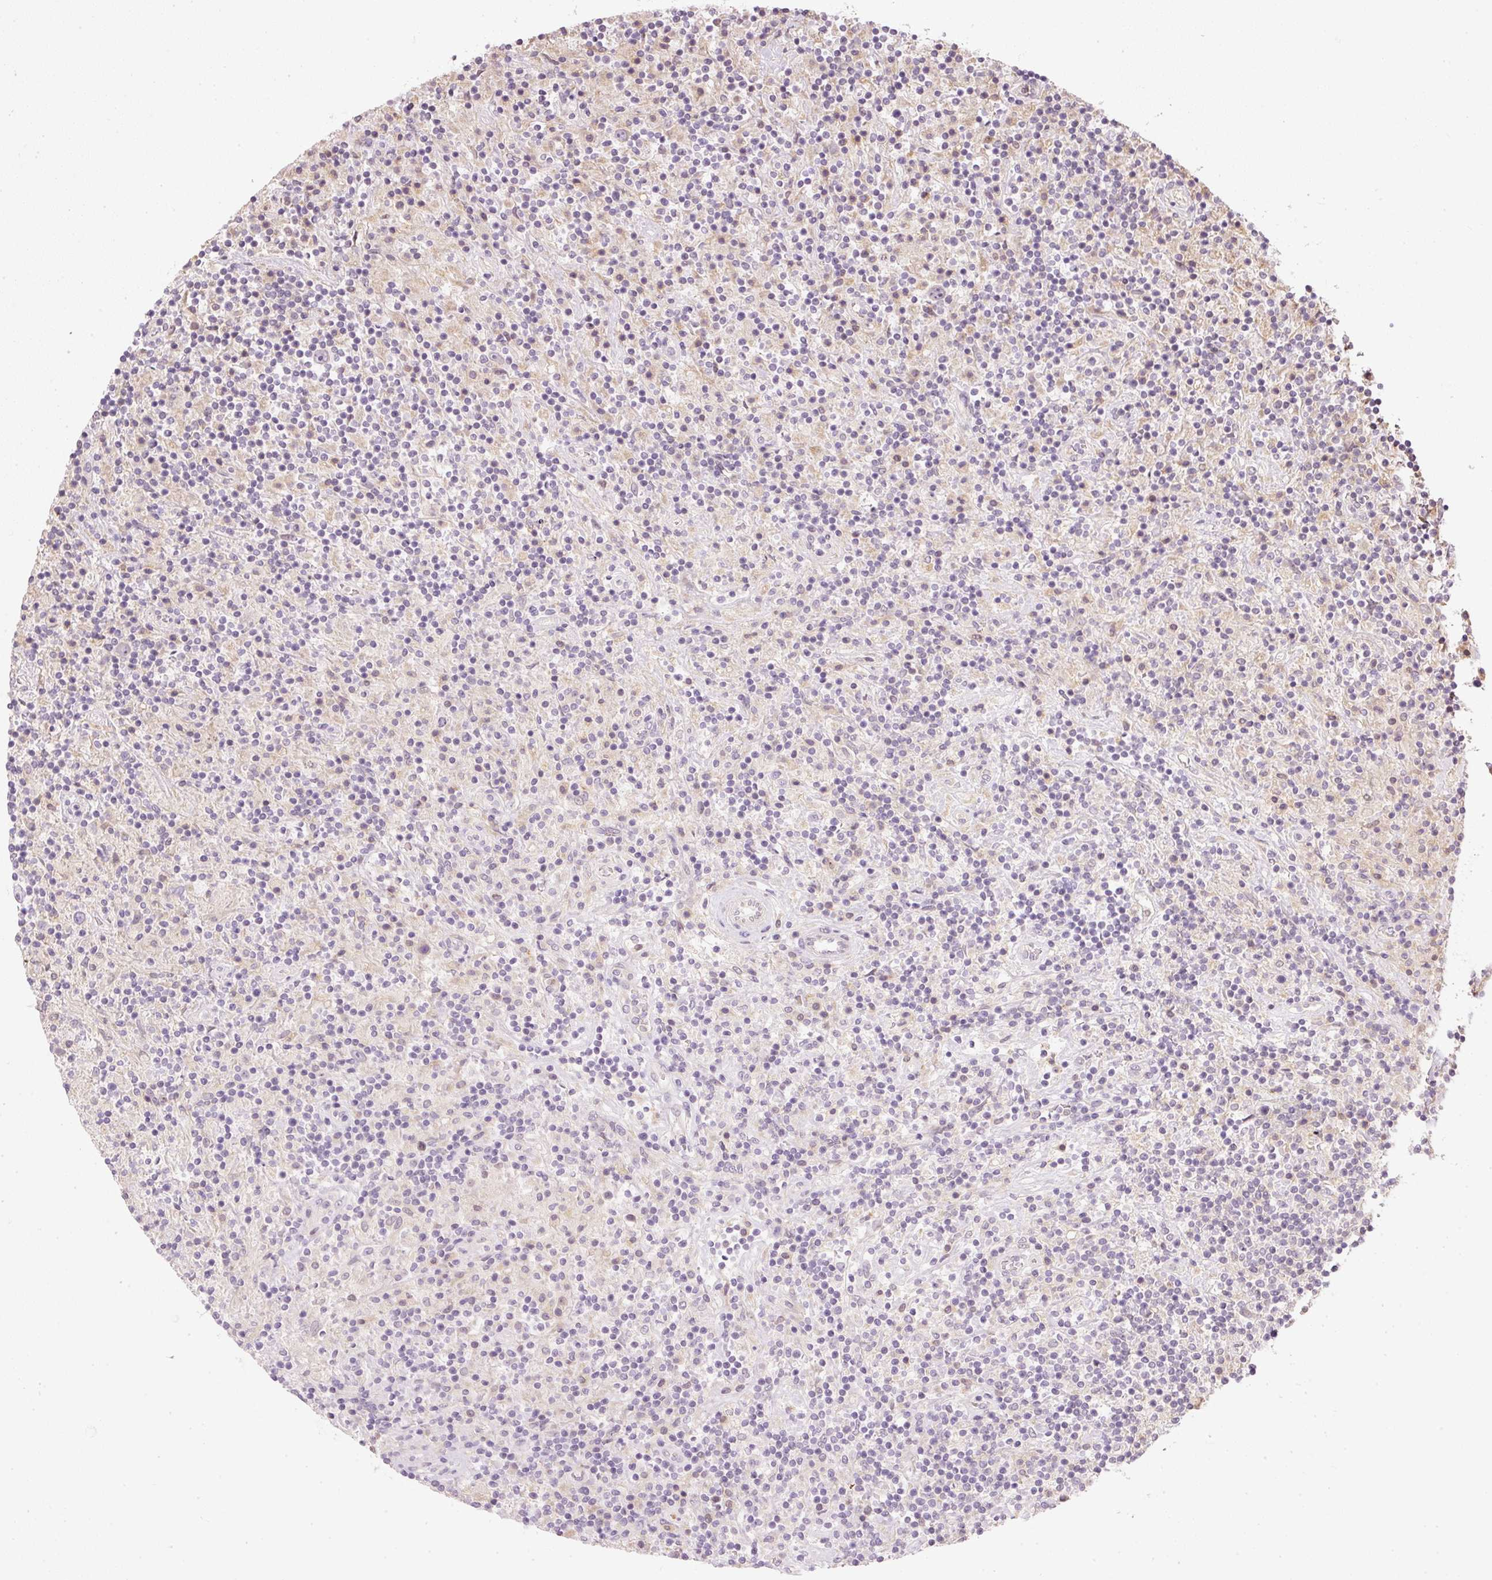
{"staining": {"intensity": "negative", "quantity": "none", "location": "none"}, "tissue": "lymphoma", "cell_type": "Tumor cells", "image_type": "cancer", "snomed": [{"axis": "morphology", "description": "Hodgkin's disease, NOS"}, {"axis": "topography", "description": "Lymph node"}], "caption": "Tumor cells are negative for brown protein staining in Hodgkin's disease.", "gene": "CTTNBP2", "patient": {"sex": "male", "age": 70}}